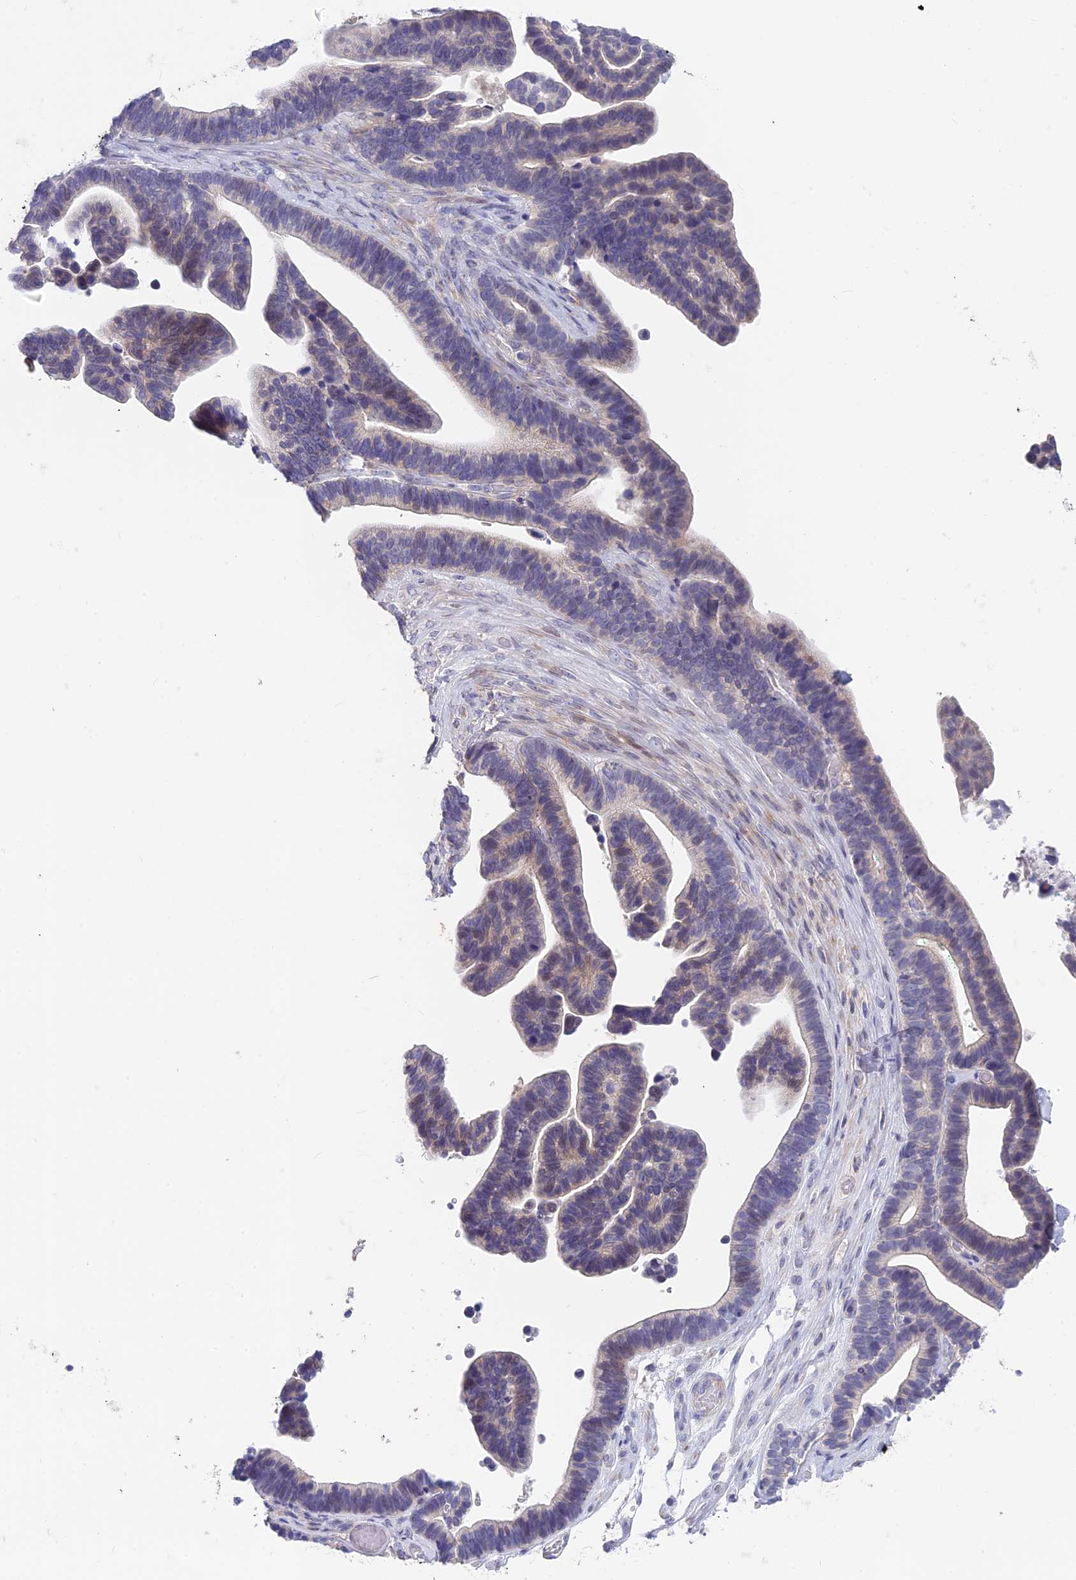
{"staining": {"intensity": "weak", "quantity": "<25%", "location": "nuclear"}, "tissue": "ovarian cancer", "cell_type": "Tumor cells", "image_type": "cancer", "snomed": [{"axis": "morphology", "description": "Cystadenocarcinoma, serous, NOS"}, {"axis": "topography", "description": "Ovary"}], "caption": "Tumor cells are negative for brown protein staining in ovarian serous cystadenocarcinoma.", "gene": "SNTN", "patient": {"sex": "female", "age": 56}}